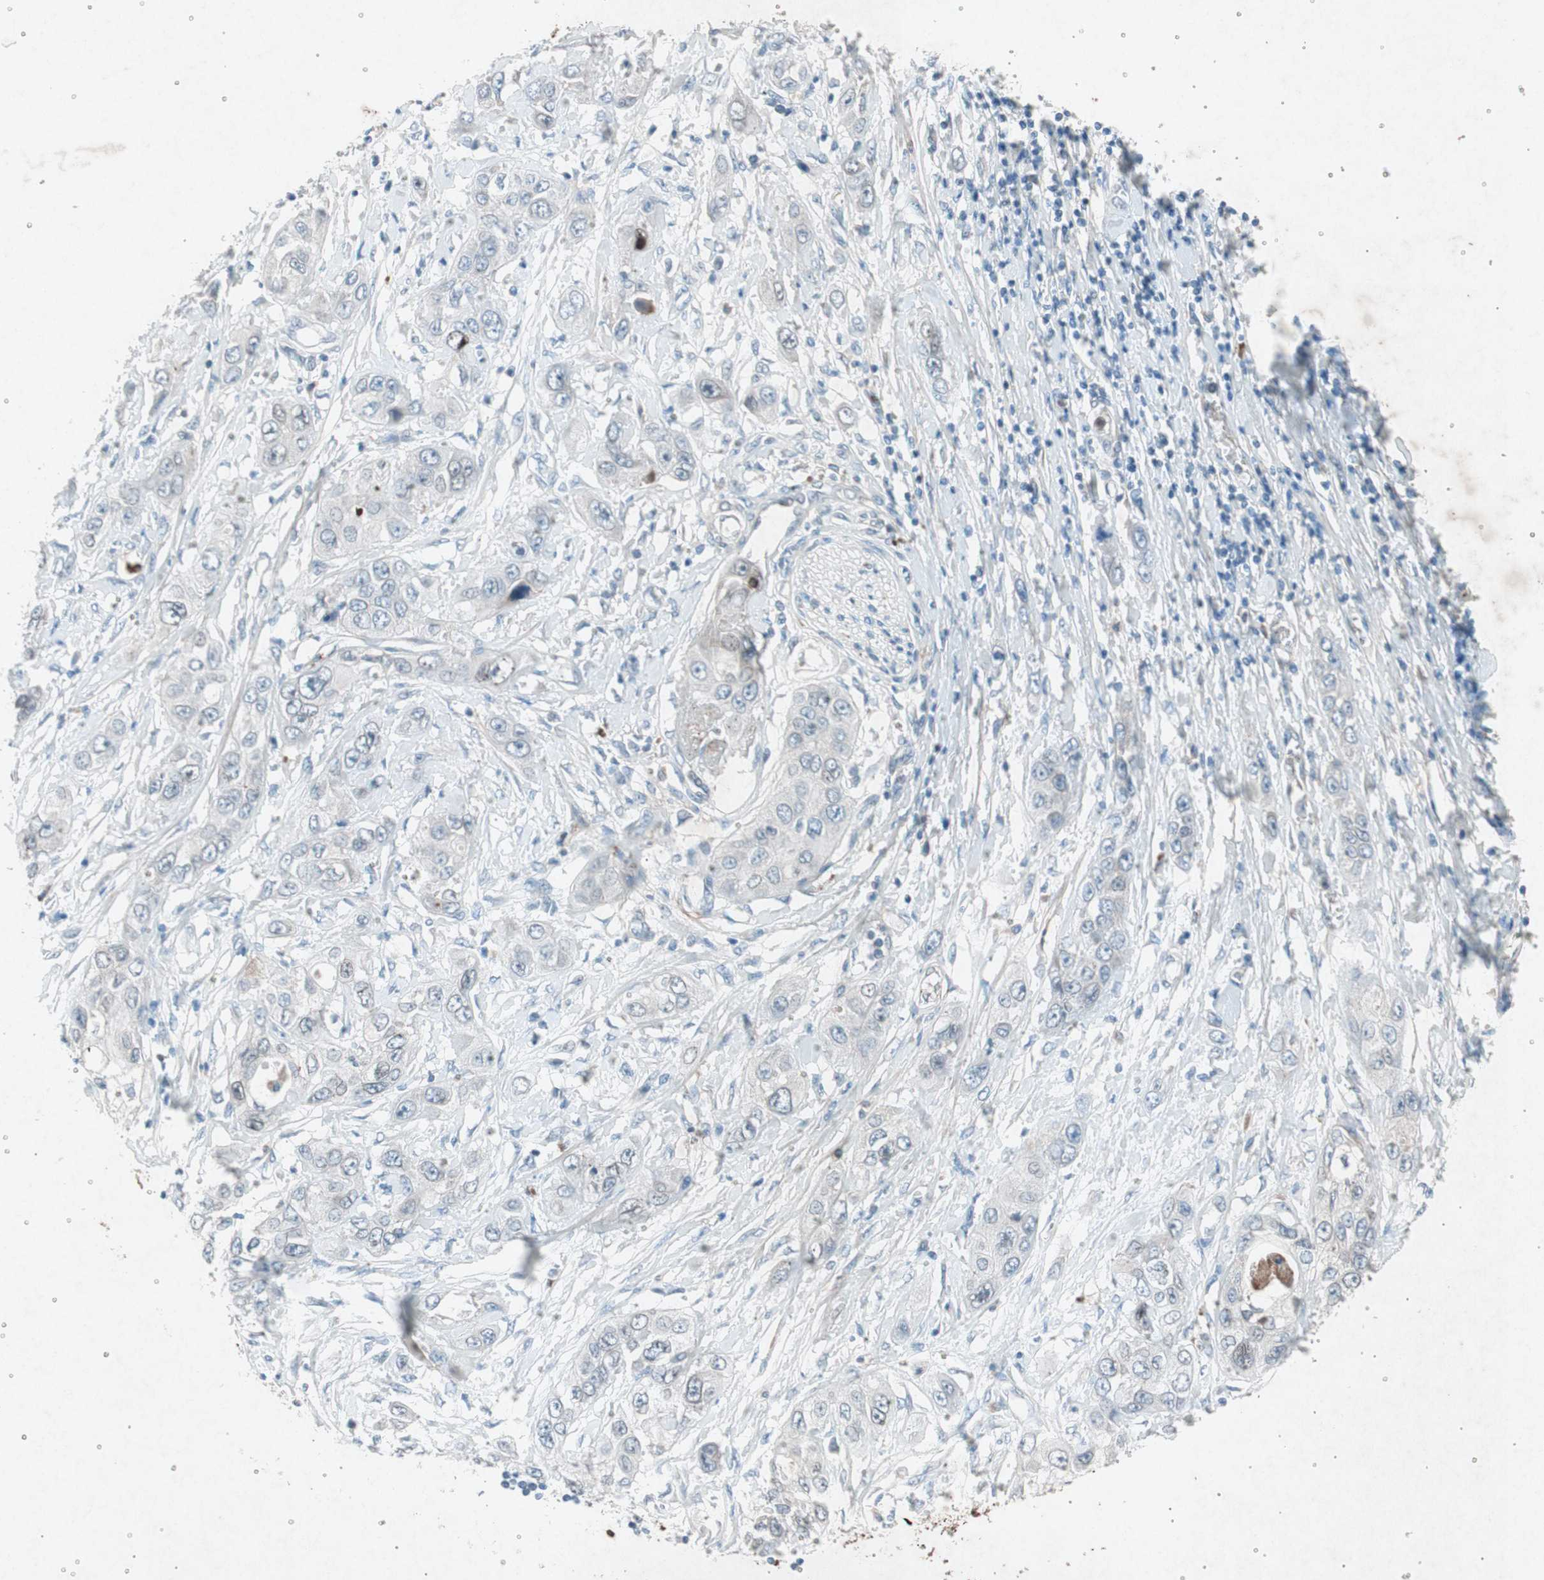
{"staining": {"intensity": "weak", "quantity": "<25%", "location": "cytoplasmic/membranous"}, "tissue": "pancreatic cancer", "cell_type": "Tumor cells", "image_type": "cancer", "snomed": [{"axis": "morphology", "description": "Adenocarcinoma, NOS"}, {"axis": "topography", "description": "Pancreas"}], "caption": "High magnification brightfield microscopy of pancreatic cancer (adenocarcinoma) stained with DAB (brown) and counterstained with hematoxylin (blue): tumor cells show no significant expression.", "gene": "GRB7", "patient": {"sex": "female", "age": 70}}